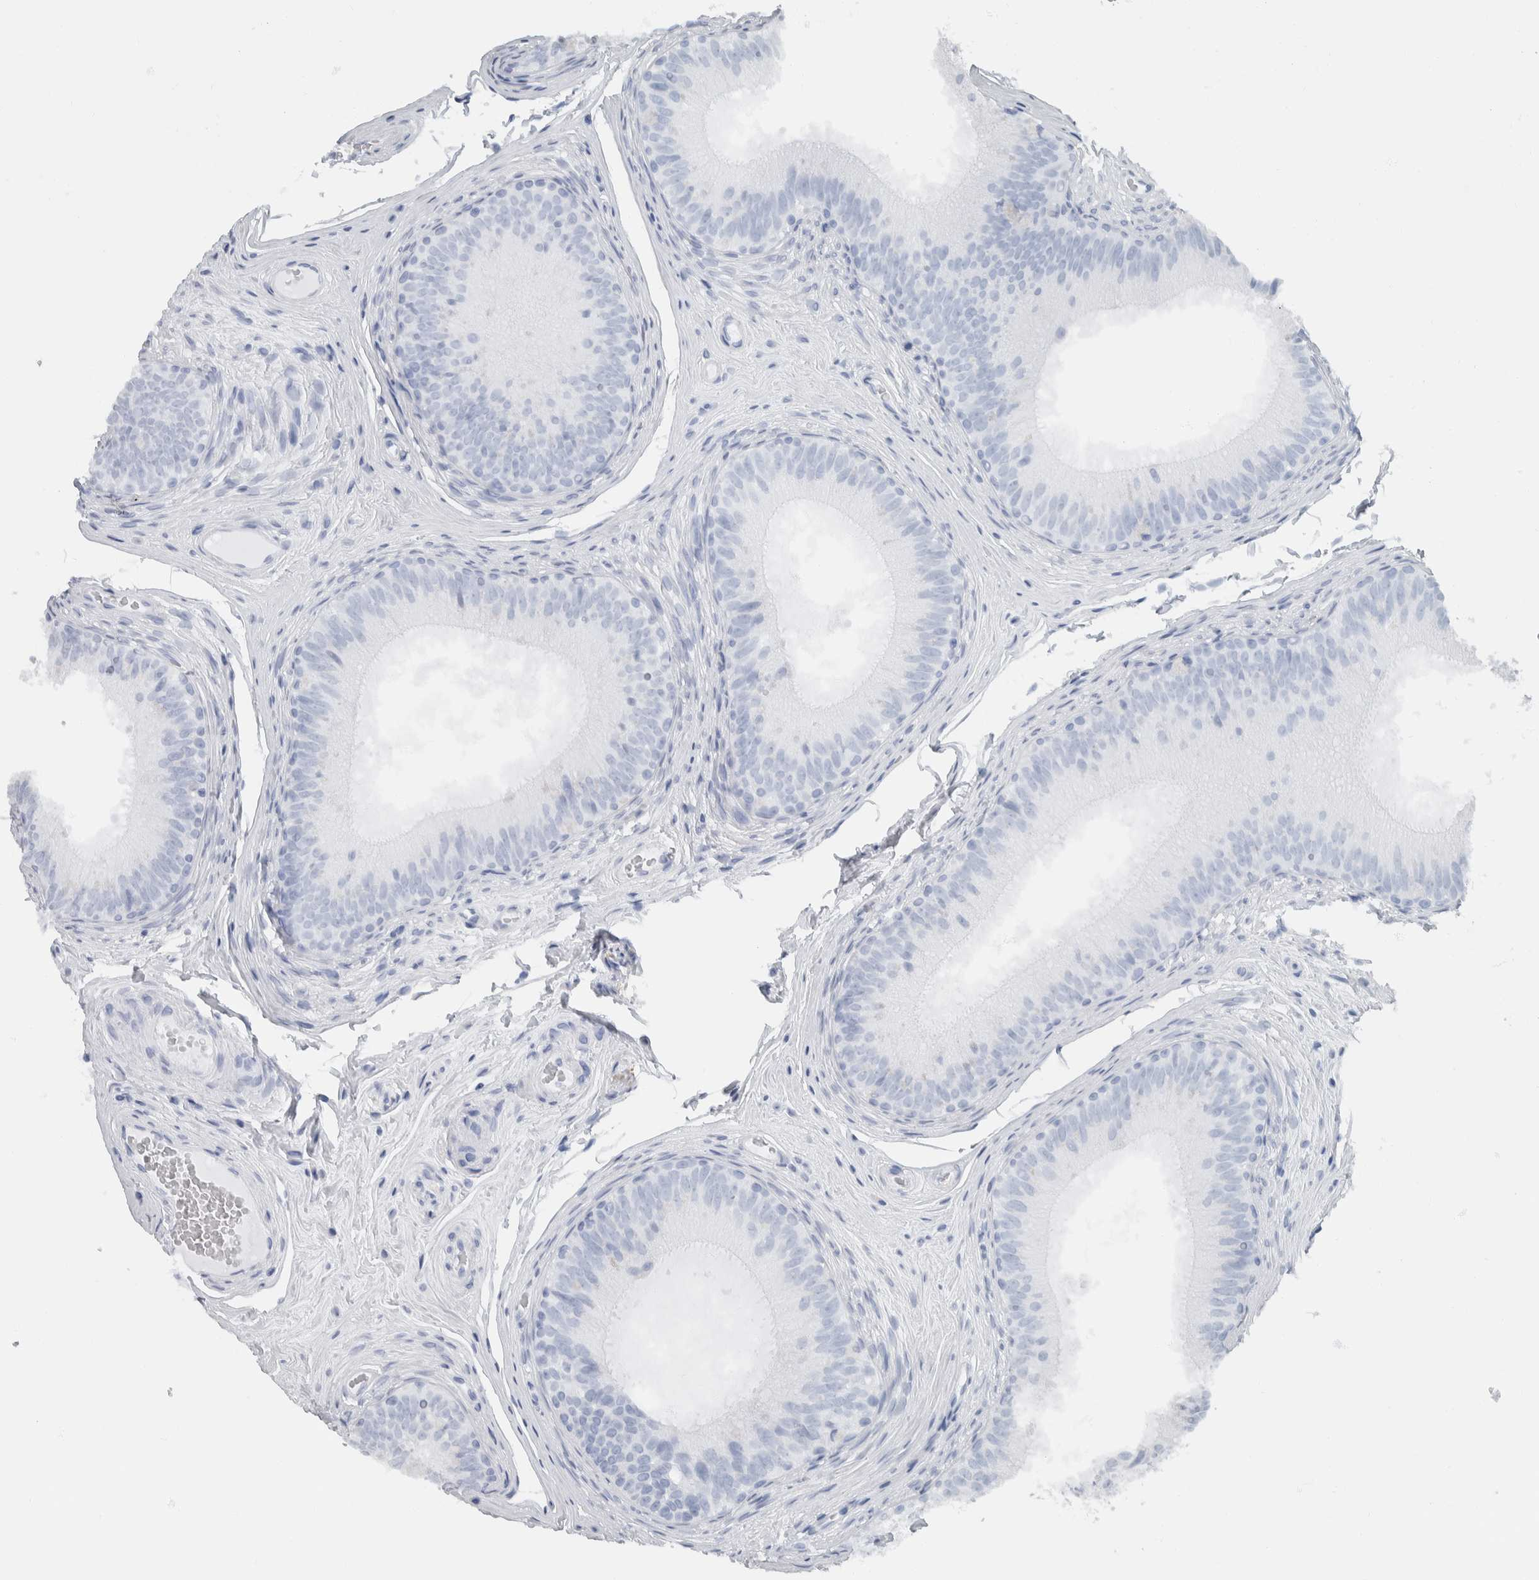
{"staining": {"intensity": "negative", "quantity": "none", "location": "none"}, "tissue": "epididymis", "cell_type": "Glandular cells", "image_type": "normal", "snomed": [{"axis": "morphology", "description": "Normal tissue, NOS"}, {"axis": "topography", "description": "Epididymis"}], "caption": "This micrograph is of benign epididymis stained with immunohistochemistry to label a protein in brown with the nuclei are counter-stained blue. There is no staining in glandular cells.", "gene": "NEFM", "patient": {"sex": "male", "age": 32}}